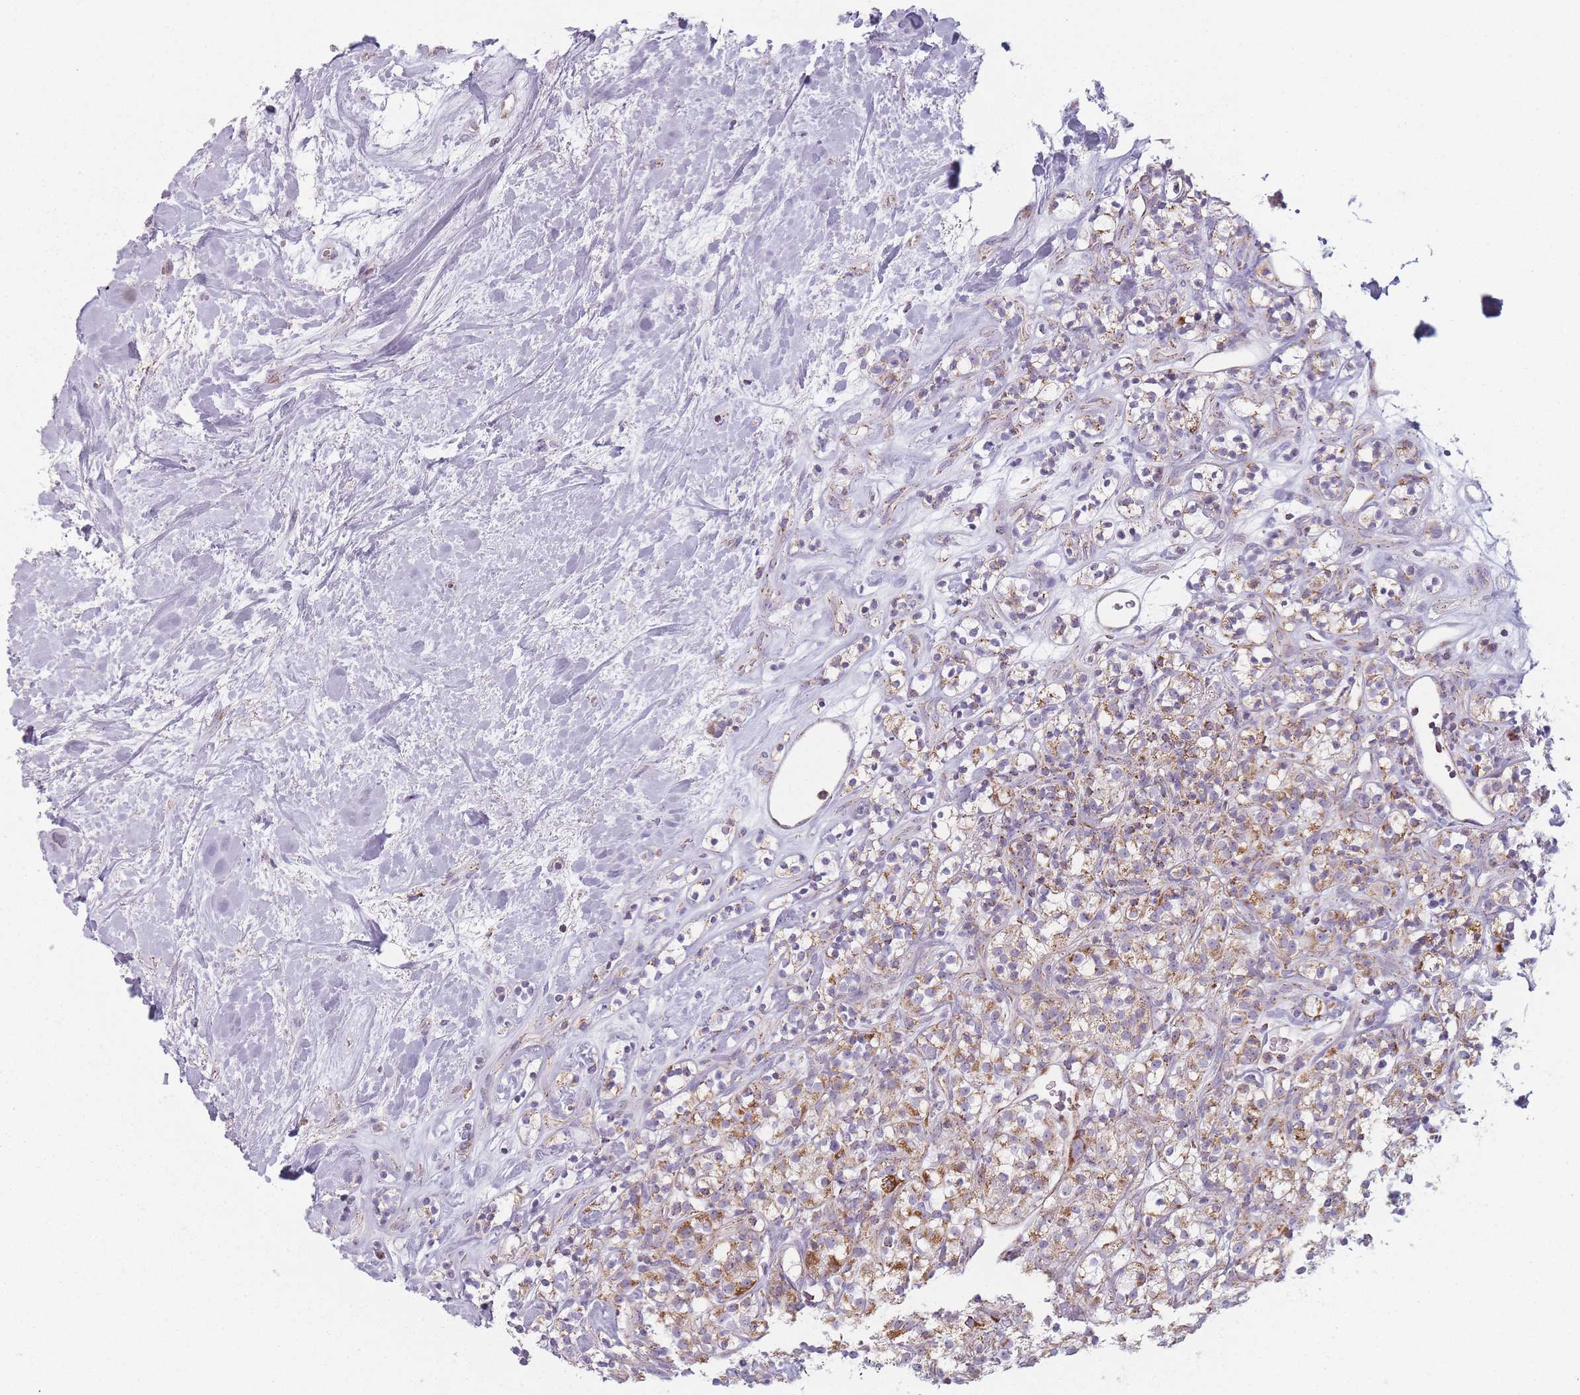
{"staining": {"intensity": "moderate", "quantity": ">75%", "location": "cytoplasmic/membranous"}, "tissue": "renal cancer", "cell_type": "Tumor cells", "image_type": "cancer", "snomed": [{"axis": "morphology", "description": "Adenocarcinoma, NOS"}, {"axis": "topography", "description": "Kidney"}], "caption": "Renal cancer stained with a brown dye exhibits moderate cytoplasmic/membranous positive staining in about >75% of tumor cells.", "gene": "DCHS1", "patient": {"sex": "male", "age": 77}}